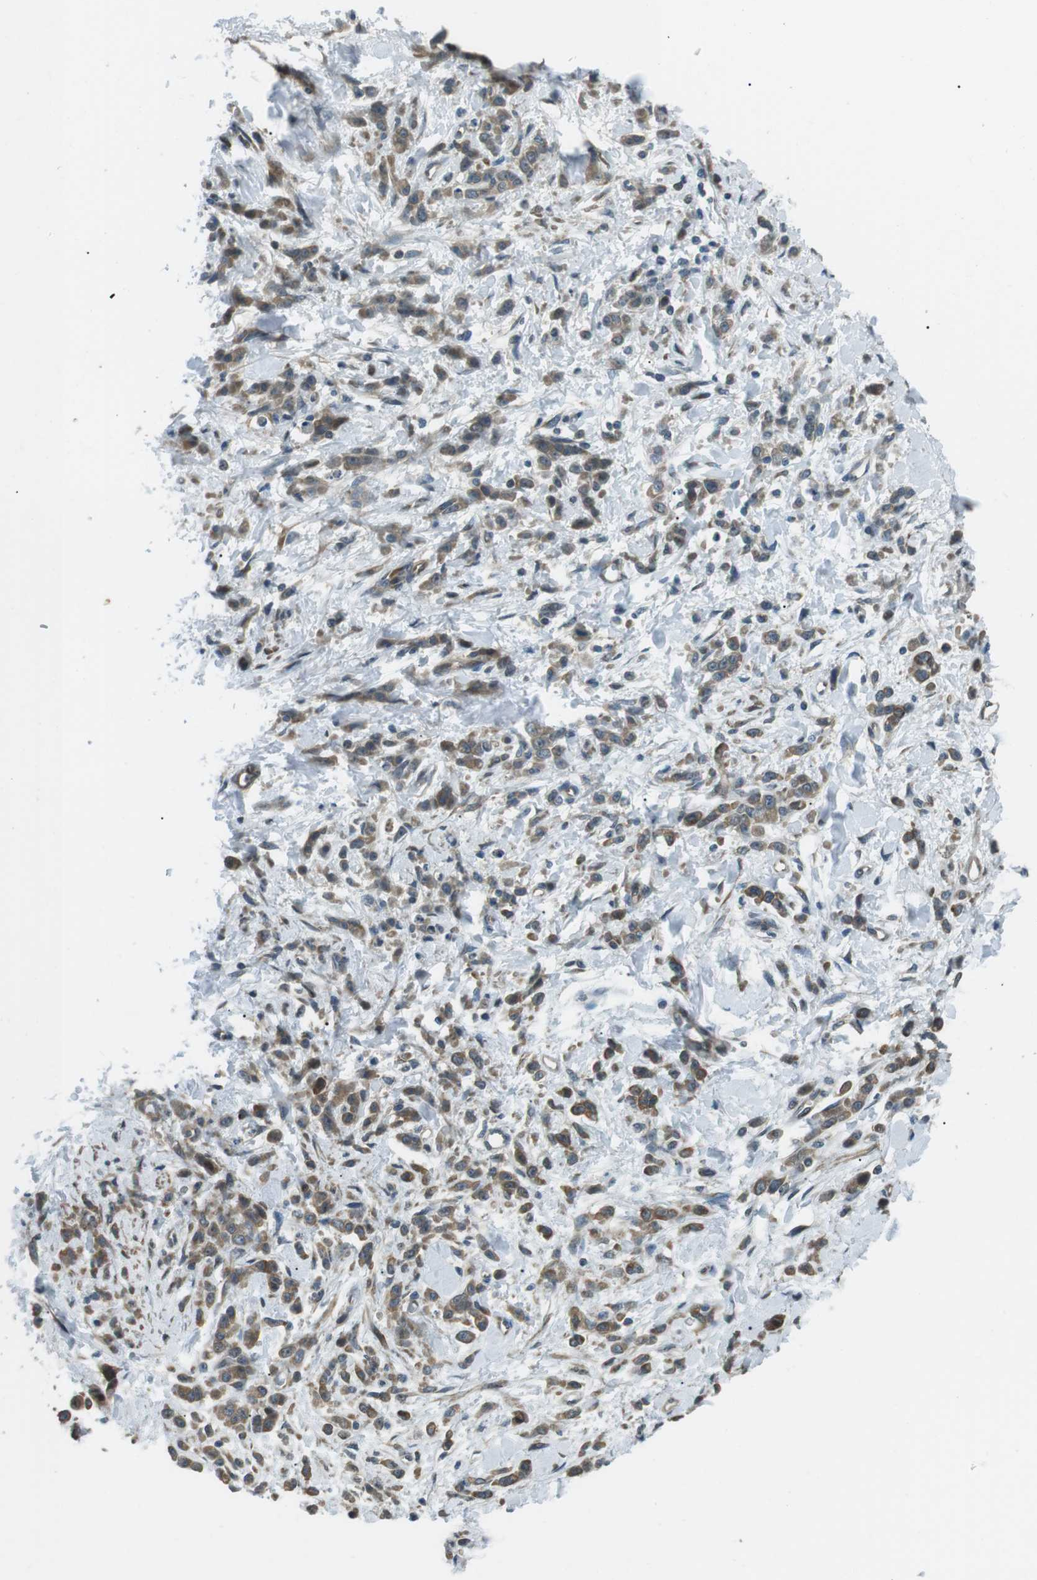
{"staining": {"intensity": "moderate", "quantity": ">75%", "location": "cytoplasmic/membranous"}, "tissue": "stomach cancer", "cell_type": "Tumor cells", "image_type": "cancer", "snomed": [{"axis": "morphology", "description": "Normal tissue, NOS"}, {"axis": "morphology", "description": "Adenocarcinoma, NOS"}, {"axis": "topography", "description": "Stomach"}], "caption": "IHC of stomach adenocarcinoma reveals medium levels of moderate cytoplasmic/membranous expression in approximately >75% of tumor cells. Immunohistochemistry (ihc) stains the protein of interest in brown and the nuclei are stained blue.", "gene": "TMEM74", "patient": {"sex": "male", "age": 82}}